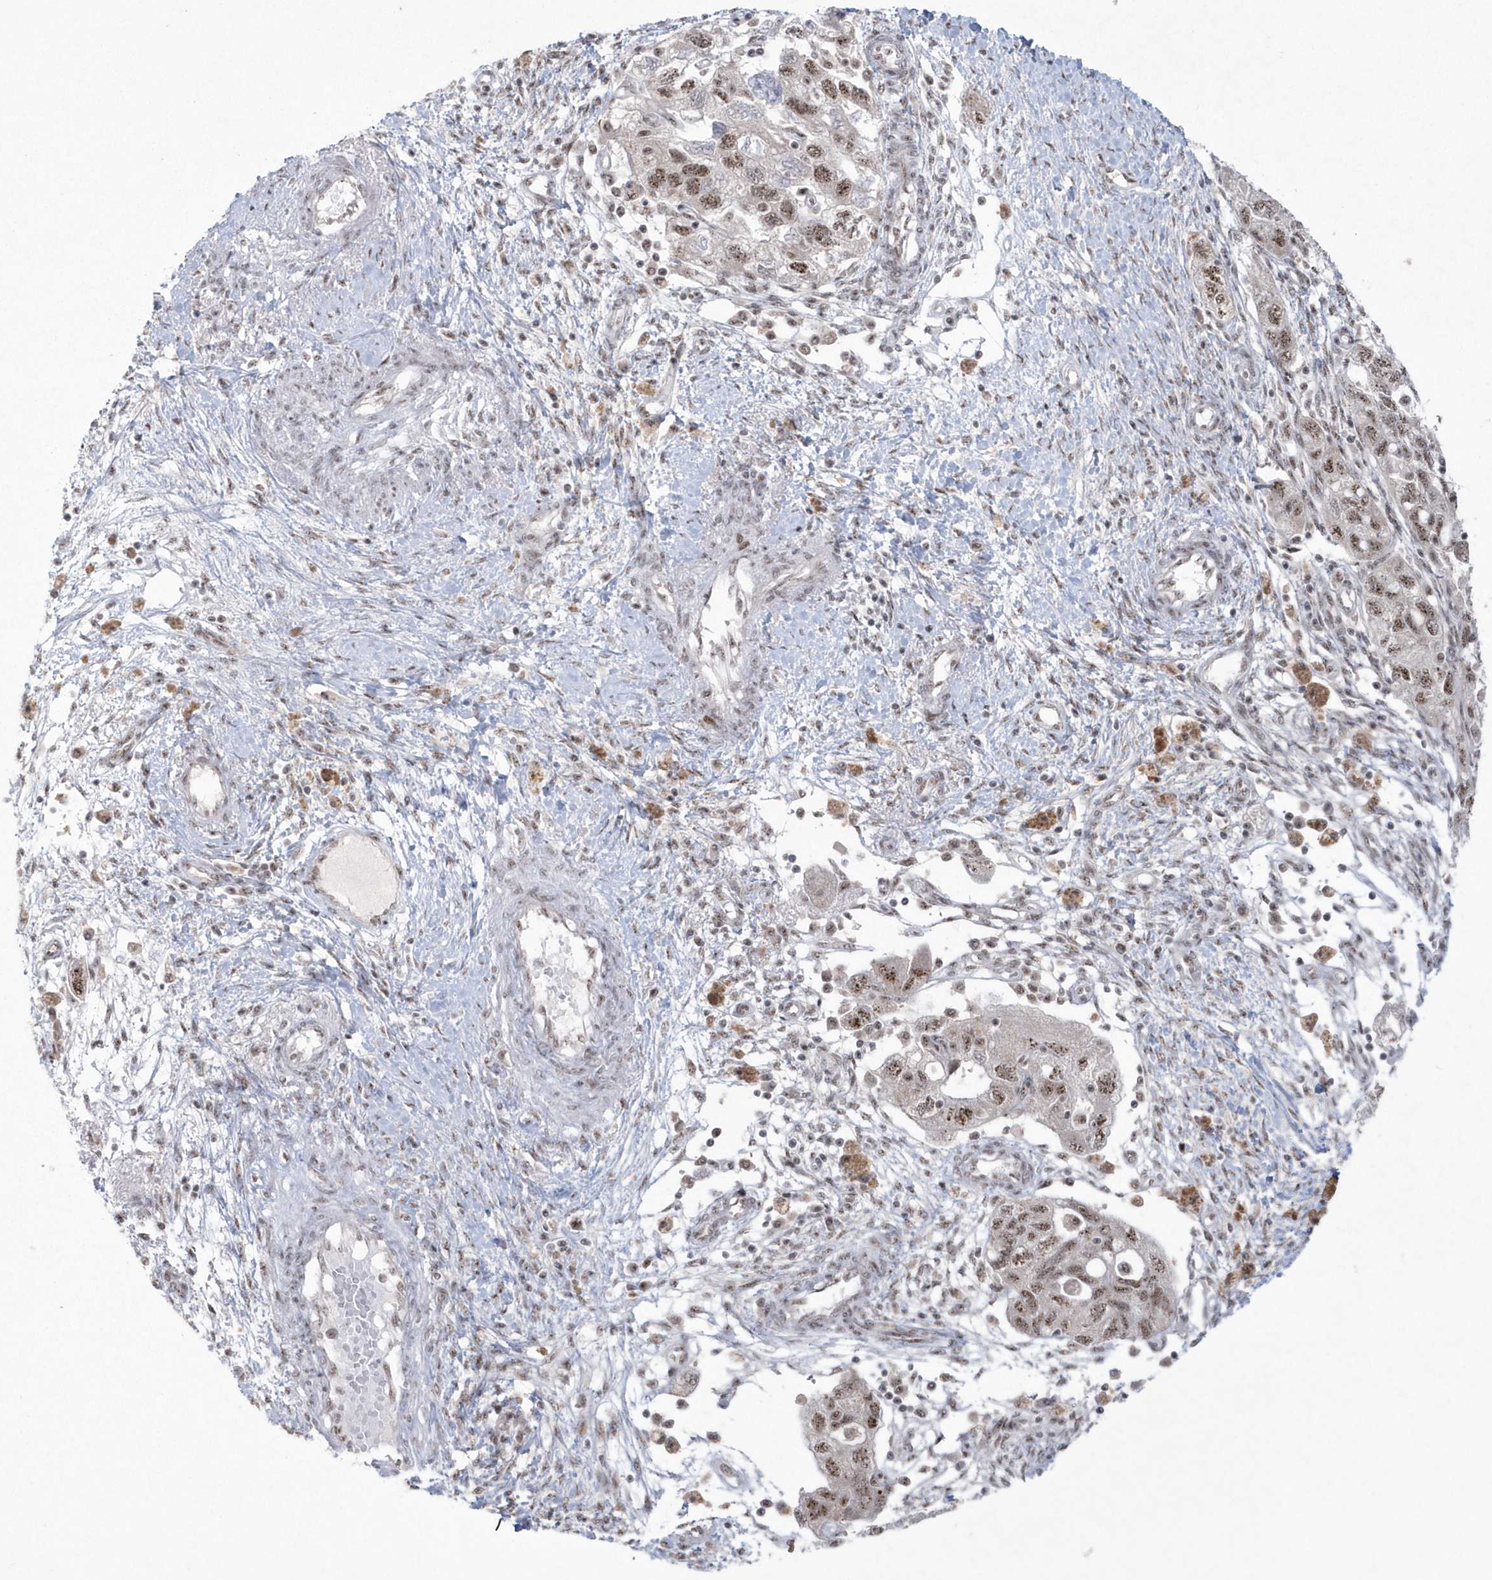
{"staining": {"intensity": "moderate", "quantity": ">75%", "location": "nuclear"}, "tissue": "ovarian cancer", "cell_type": "Tumor cells", "image_type": "cancer", "snomed": [{"axis": "morphology", "description": "Carcinoma, NOS"}, {"axis": "morphology", "description": "Cystadenocarcinoma, serous, NOS"}, {"axis": "topography", "description": "Ovary"}], "caption": "Moderate nuclear protein staining is seen in about >75% of tumor cells in serous cystadenocarcinoma (ovarian).", "gene": "KDM6B", "patient": {"sex": "female", "age": 69}}